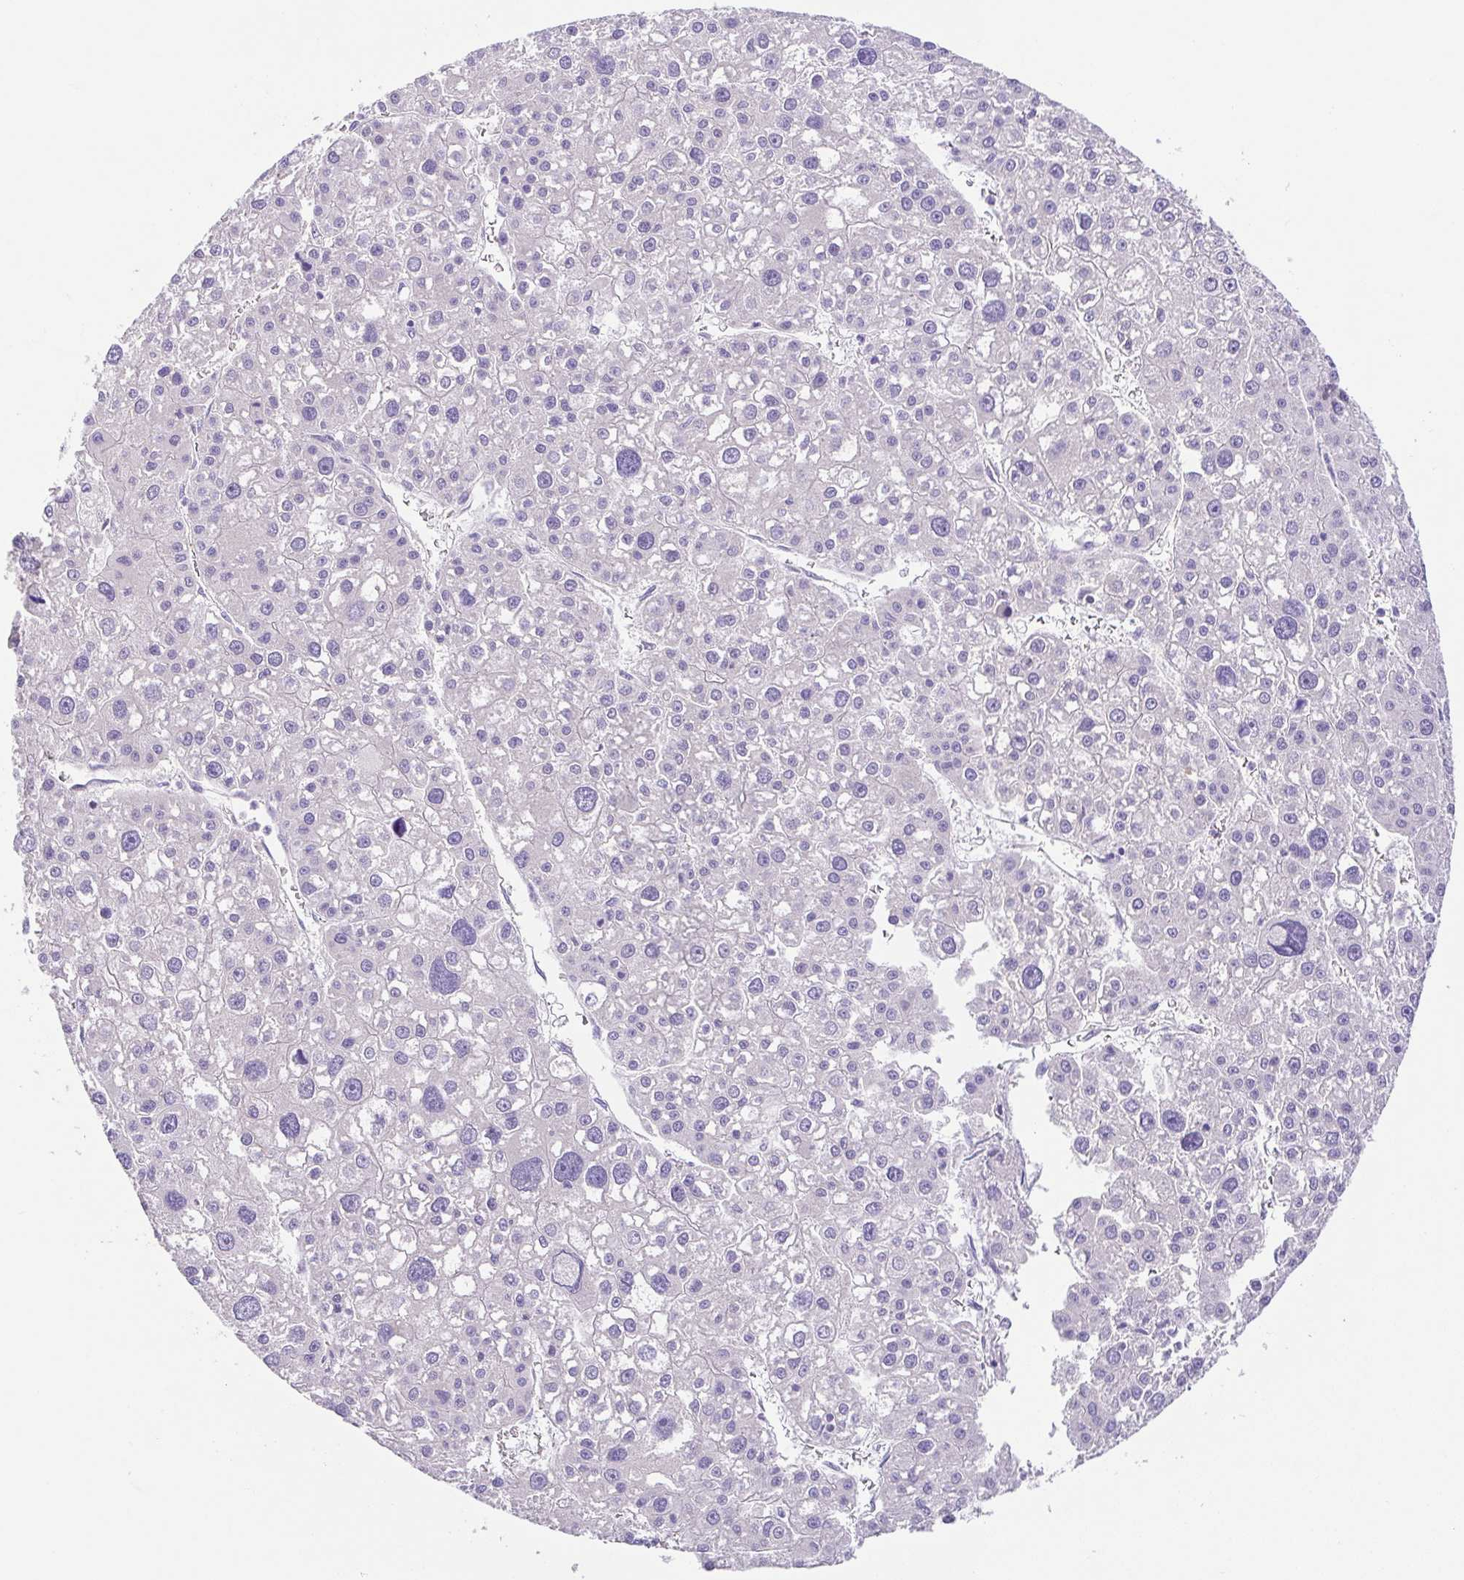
{"staining": {"intensity": "negative", "quantity": "none", "location": "none"}, "tissue": "liver cancer", "cell_type": "Tumor cells", "image_type": "cancer", "snomed": [{"axis": "morphology", "description": "Carcinoma, Hepatocellular, NOS"}, {"axis": "topography", "description": "Liver"}], "caption": "This is an immunohistochemistry (IHC) image of liver hepatocellular carcinoma. There is no staining in tumor cells.", "gene": "SLC13A1", "patient": {"sex": "male", "age": 73}}